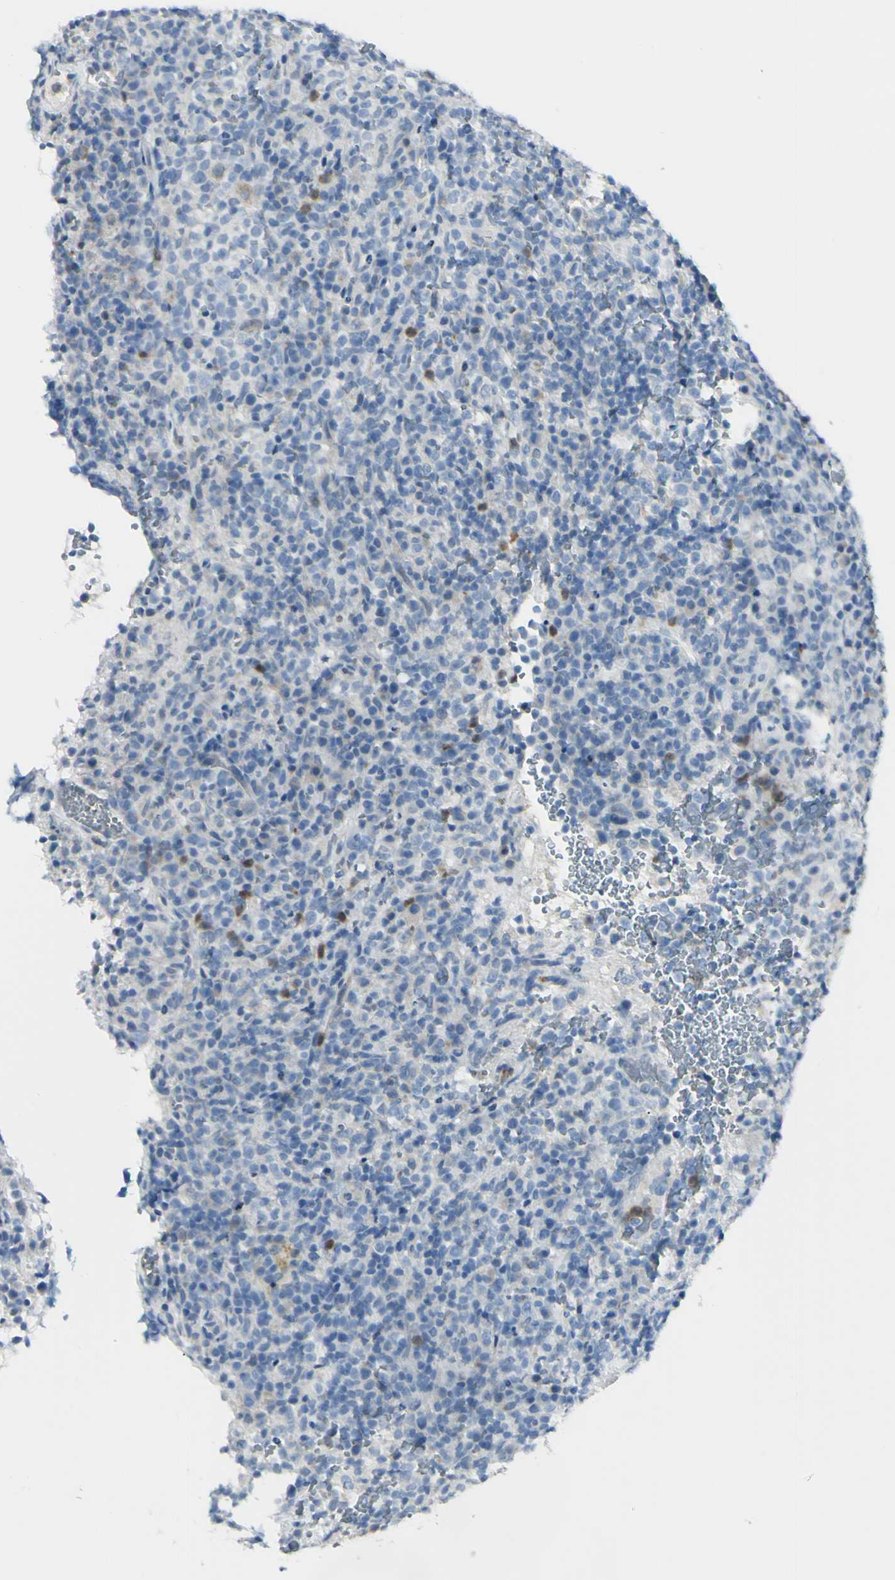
{"staining": {"intensity": "negative", "quantity": "none", "location": "none"}, "tissue": "lymphoma", "cell_type": "Tumor cells", "image_type": "cancer", "snomed": [{"axis": "morphology", "description": "Malignant lymphoma, non-Hodgkin's type, High grade"}, {"axis": "topography", "description": "Lymph node"}], "caption": "Immunohistochemical staining of human lymphoma demonstrates no significant expression in tumor cells.", "gene": "ZNF557", "patient": {"sex": "female", "age": 76}}